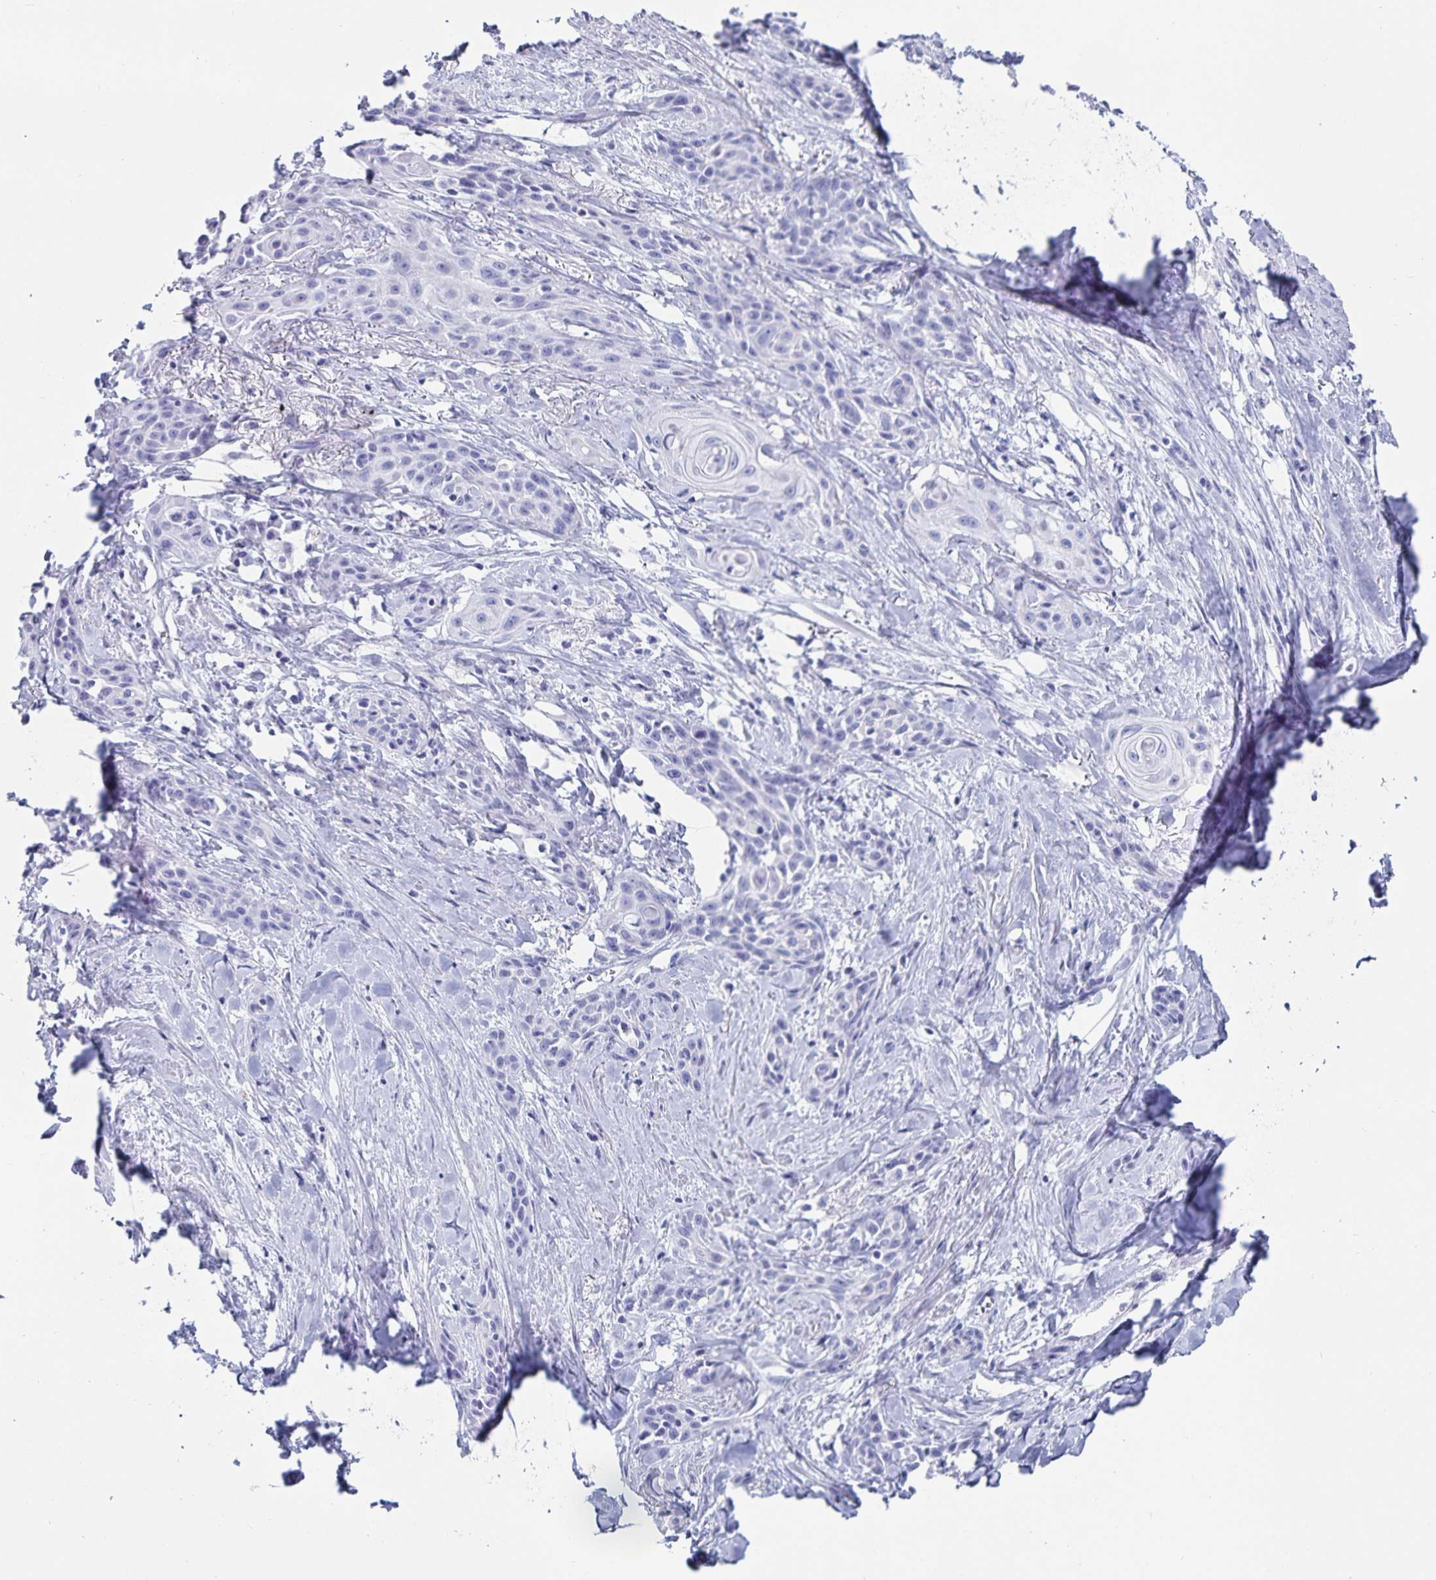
{"staining": {"intensity": "negative", "quantity": "none", "location": "none"}, "tissue": "skin cancer", "cell_type": "Tumor cells", "image_type": "cancer", "snomed": [{"axis": "morphology", "description": "Squamous cell carcinoma, NOS"}, {"axis": "topography", "description": "Skin"}, {"axis": "topography", "description": "Anal"}], "caption": "Tumor cells are negative for protein expression in human squamous cell carcinoma (skin).", "gene": "C19orf73", "patient": {"sex": "male", "age": 64}}